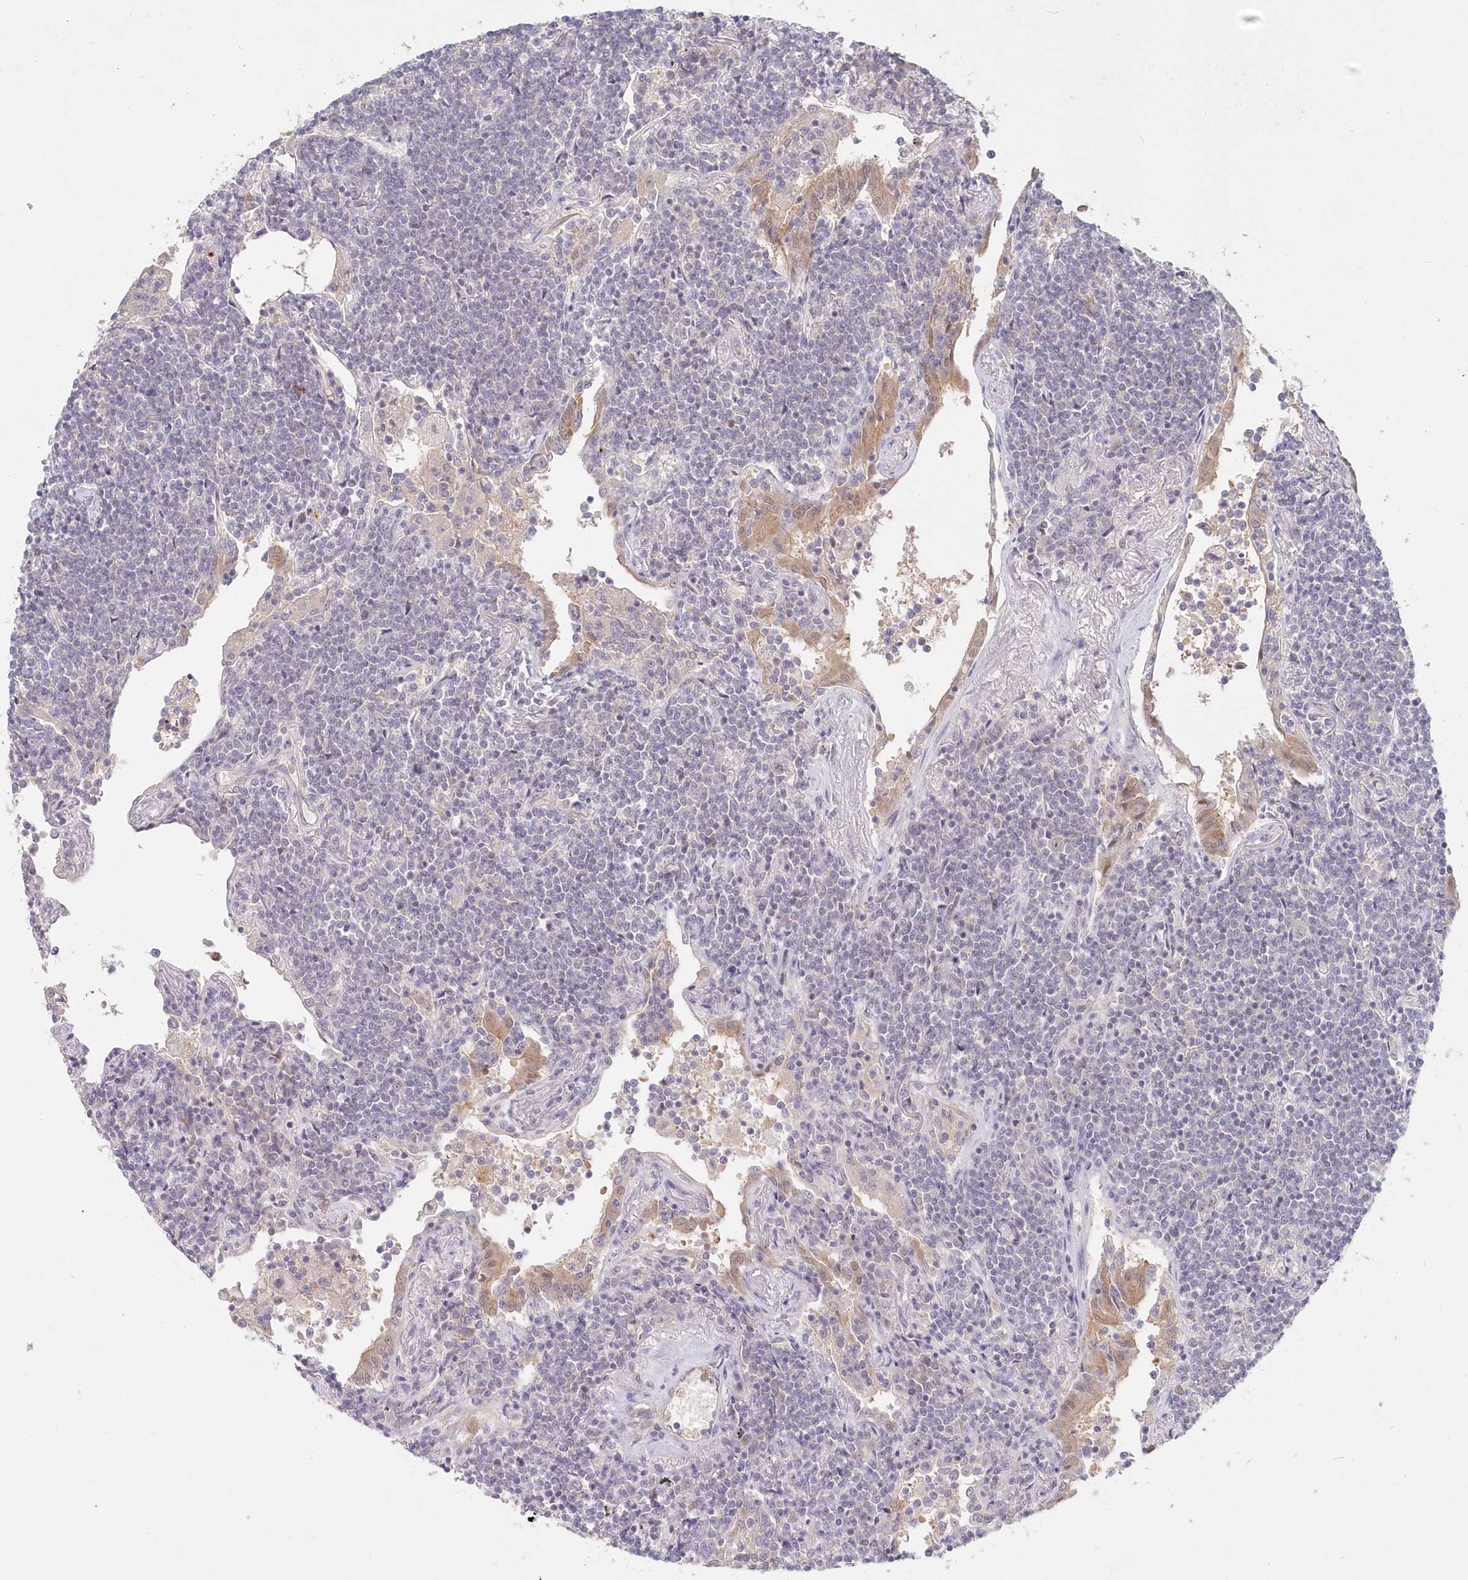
{"staining": {"intensity": "negative", "quantity": "none", "location": "none"}, "tissue": "lymphoma", "cell_type": "Tumor cells", "image_type": "cancer", "snomed": [{"axis": "morphology", "description": "Malignant lymphoma, non-Hodgkin's type, Low grade"}, {"axis": "topography", "description": "Lung"}], "caption": "There is no significant staining in tumor cells of malignant lymphoma, non-Hodgkin's type (low-grade). Brightfield microscopy of immunohistochemistry stained with DAB (3,3'-diaminobenzidine) (brown) and hematoxylin (blue), captured at high magnification.", "gene": "KATNA1", "patient": {"sex": "female", "age": 71}}